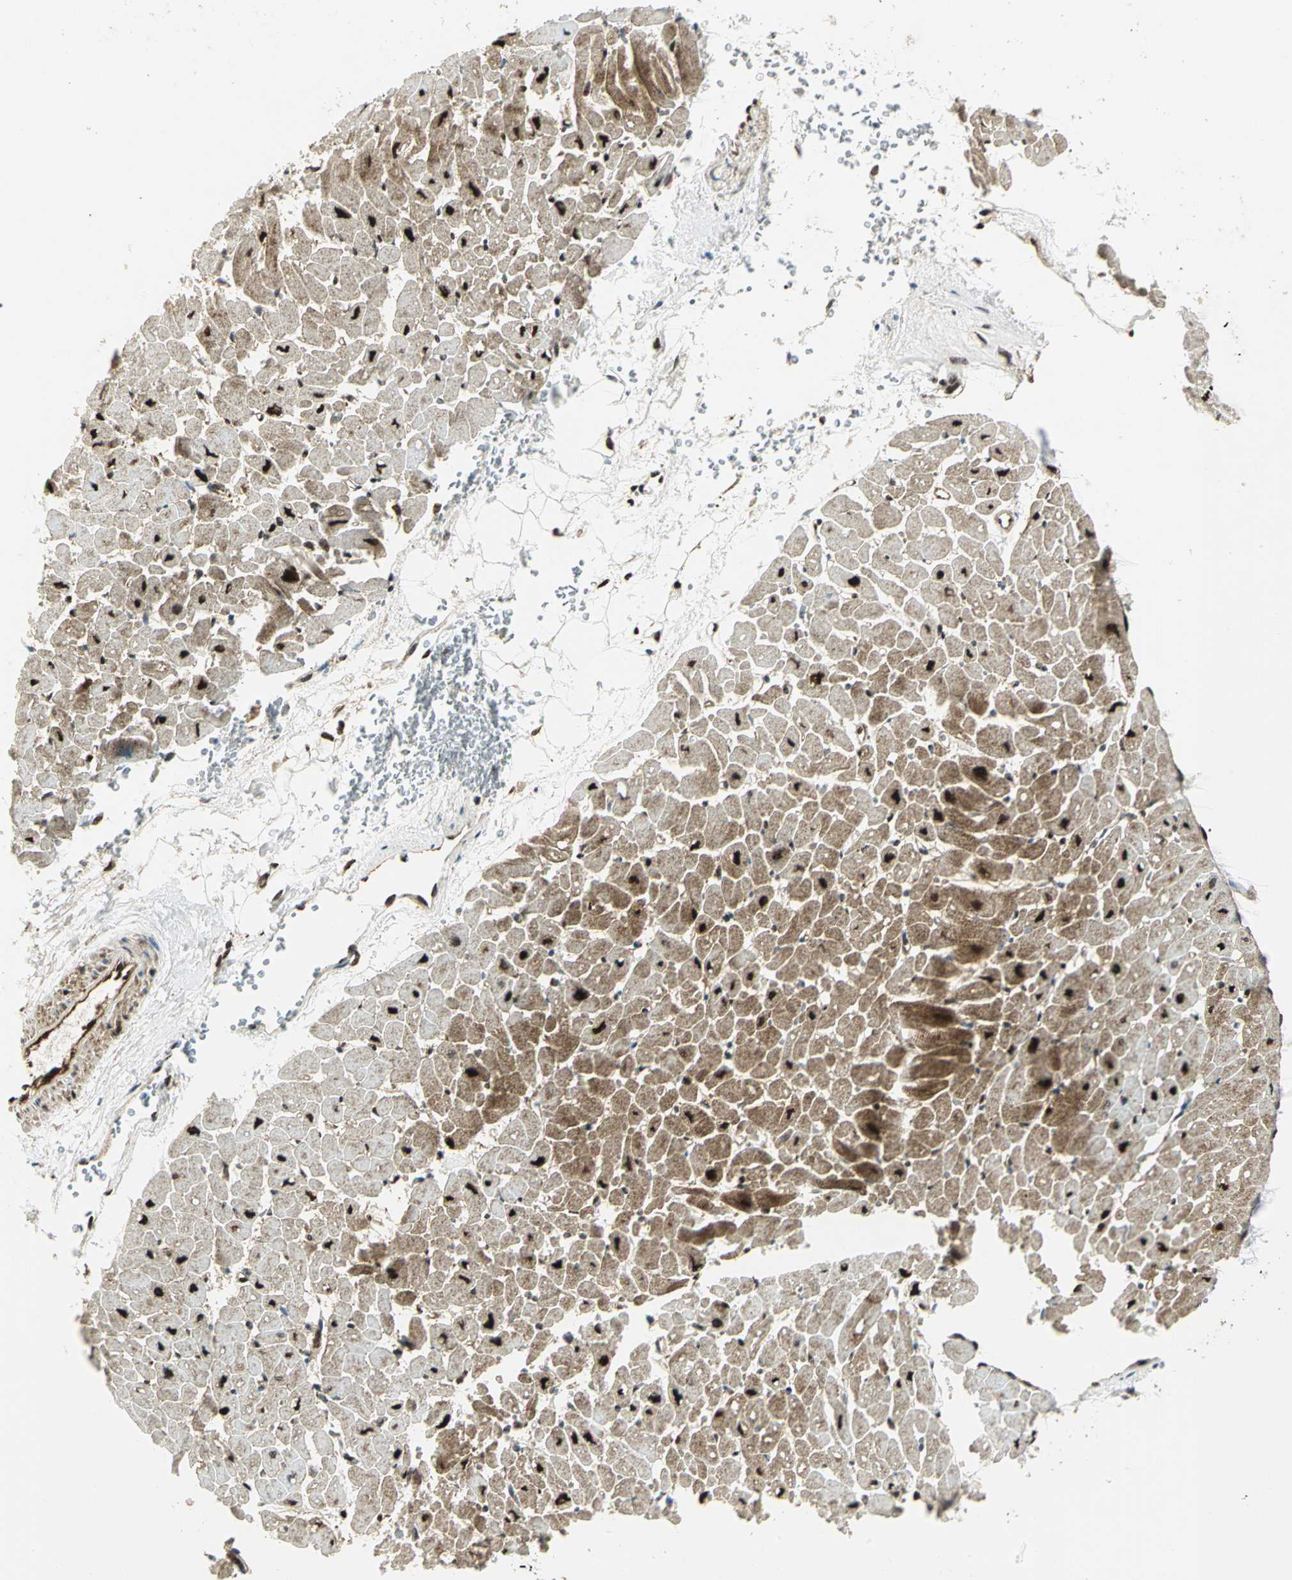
{"staining": {"intensity": "strong", "quantity": ">75%", "location": "cytoplasmic/membranous,nuclear"}, "tissue": "heart muscle", "cell_type": "Cardiomyocytes", "image_type": "normal", "snomed": [{"axis": "morphology", "description": "Normal tissue, NOS"}, {"axis": "topography", "description": "Heart"}], "caption": "Cardiomyocytes exhibit strong cytoplasmic/membranous,nuclear positivity in approximately >75% of cells in benign heart muscle.", "gene": "COPS5", "patient": {"sex": "male", "age": 45}}